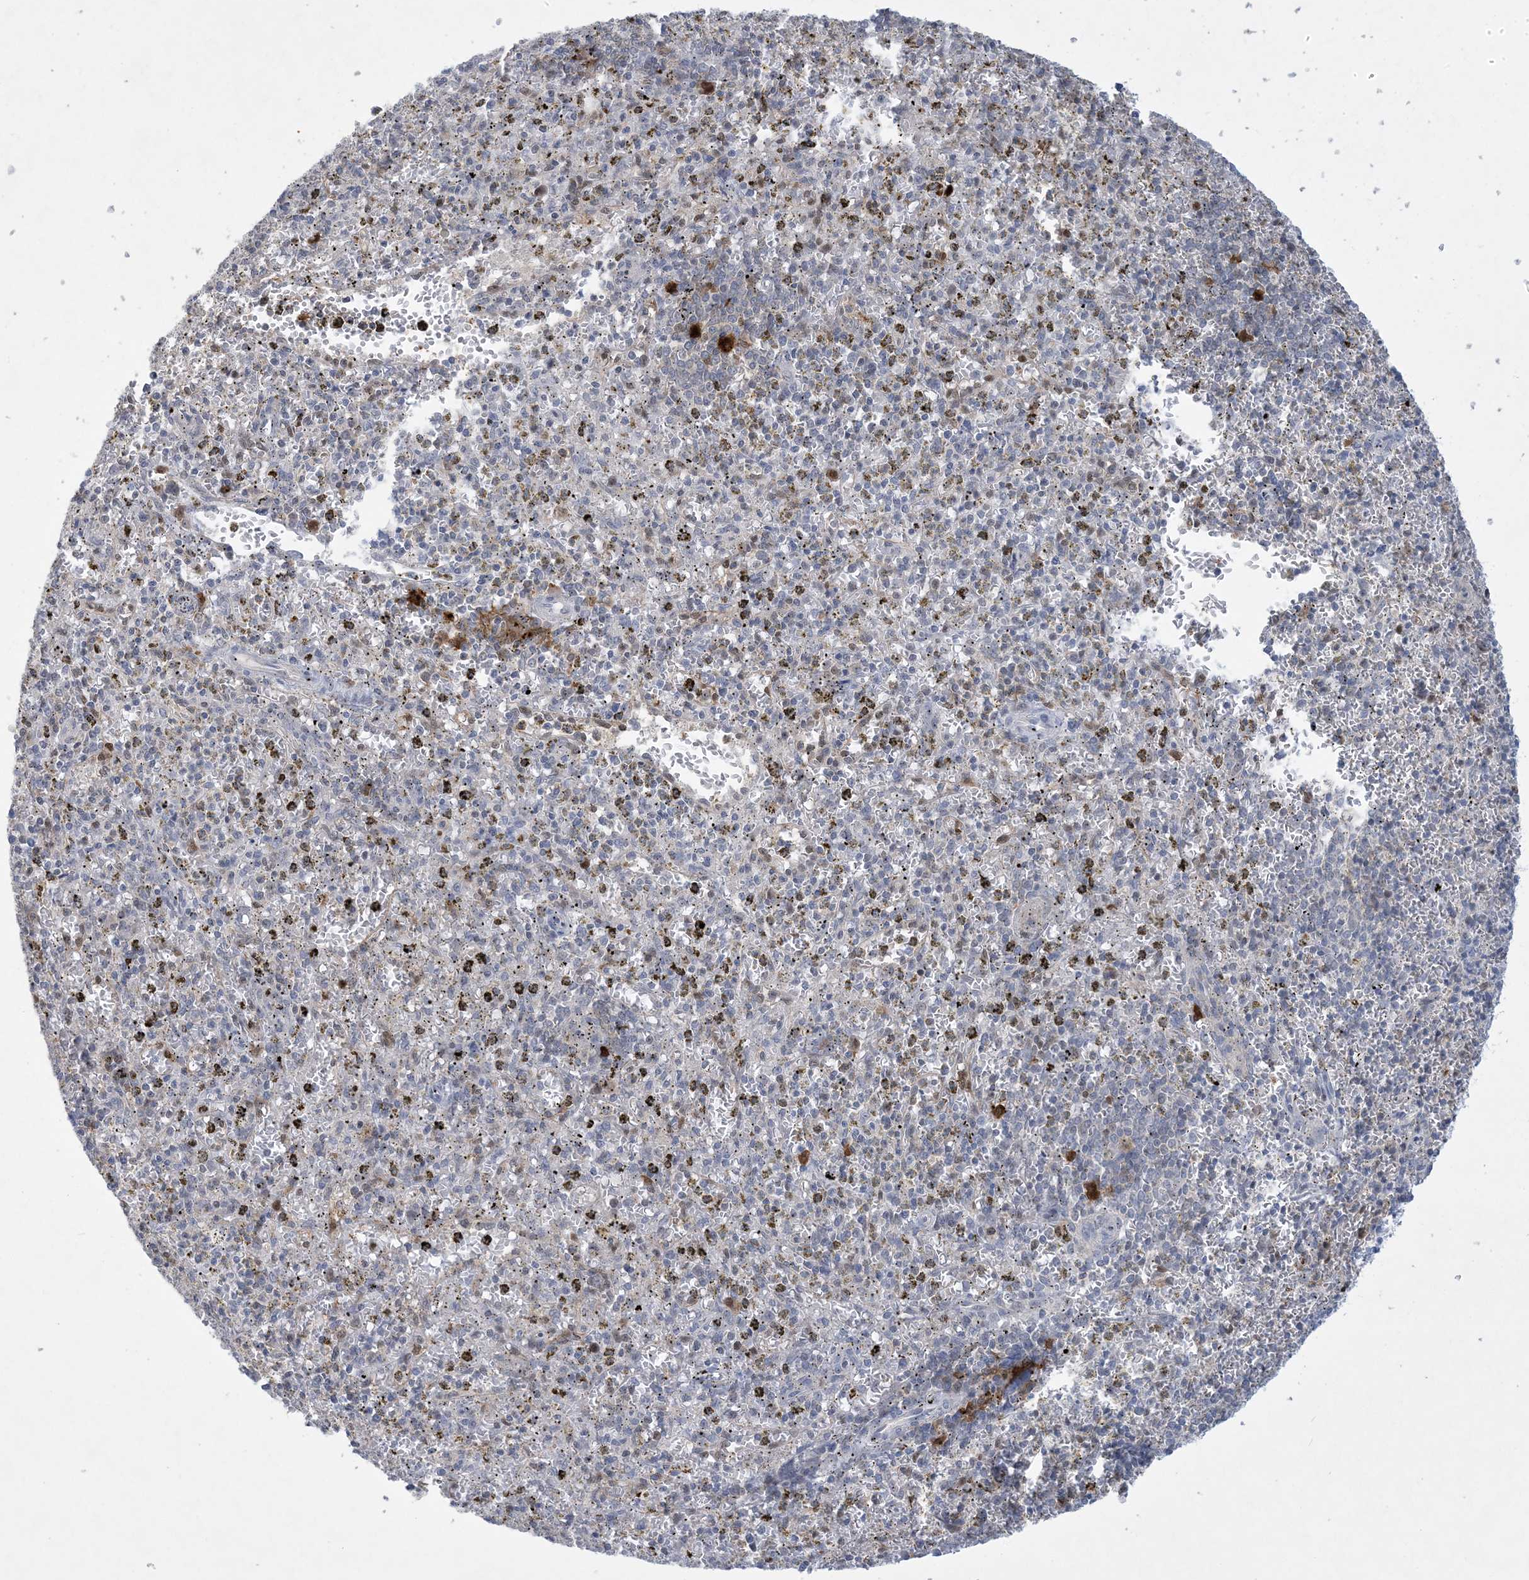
{"staining": {"intensity": "negative", "quantity": "none", "location": "none"}, "tissue": "spleen", "cell_type": "Cells in red pulp", "image_type": "normal", "snomed": [{"axis": "morphology", "description": "Normal tissue, NOS"}, {"axis": "topography", "description": "Spleen"}], "caption": "Immunohistochemical staining of benign human spleen reveals no significant positivity in cells in red pulp.", "gene": "HMGCS1", "patient": {"sex": "male", "age": 72}}